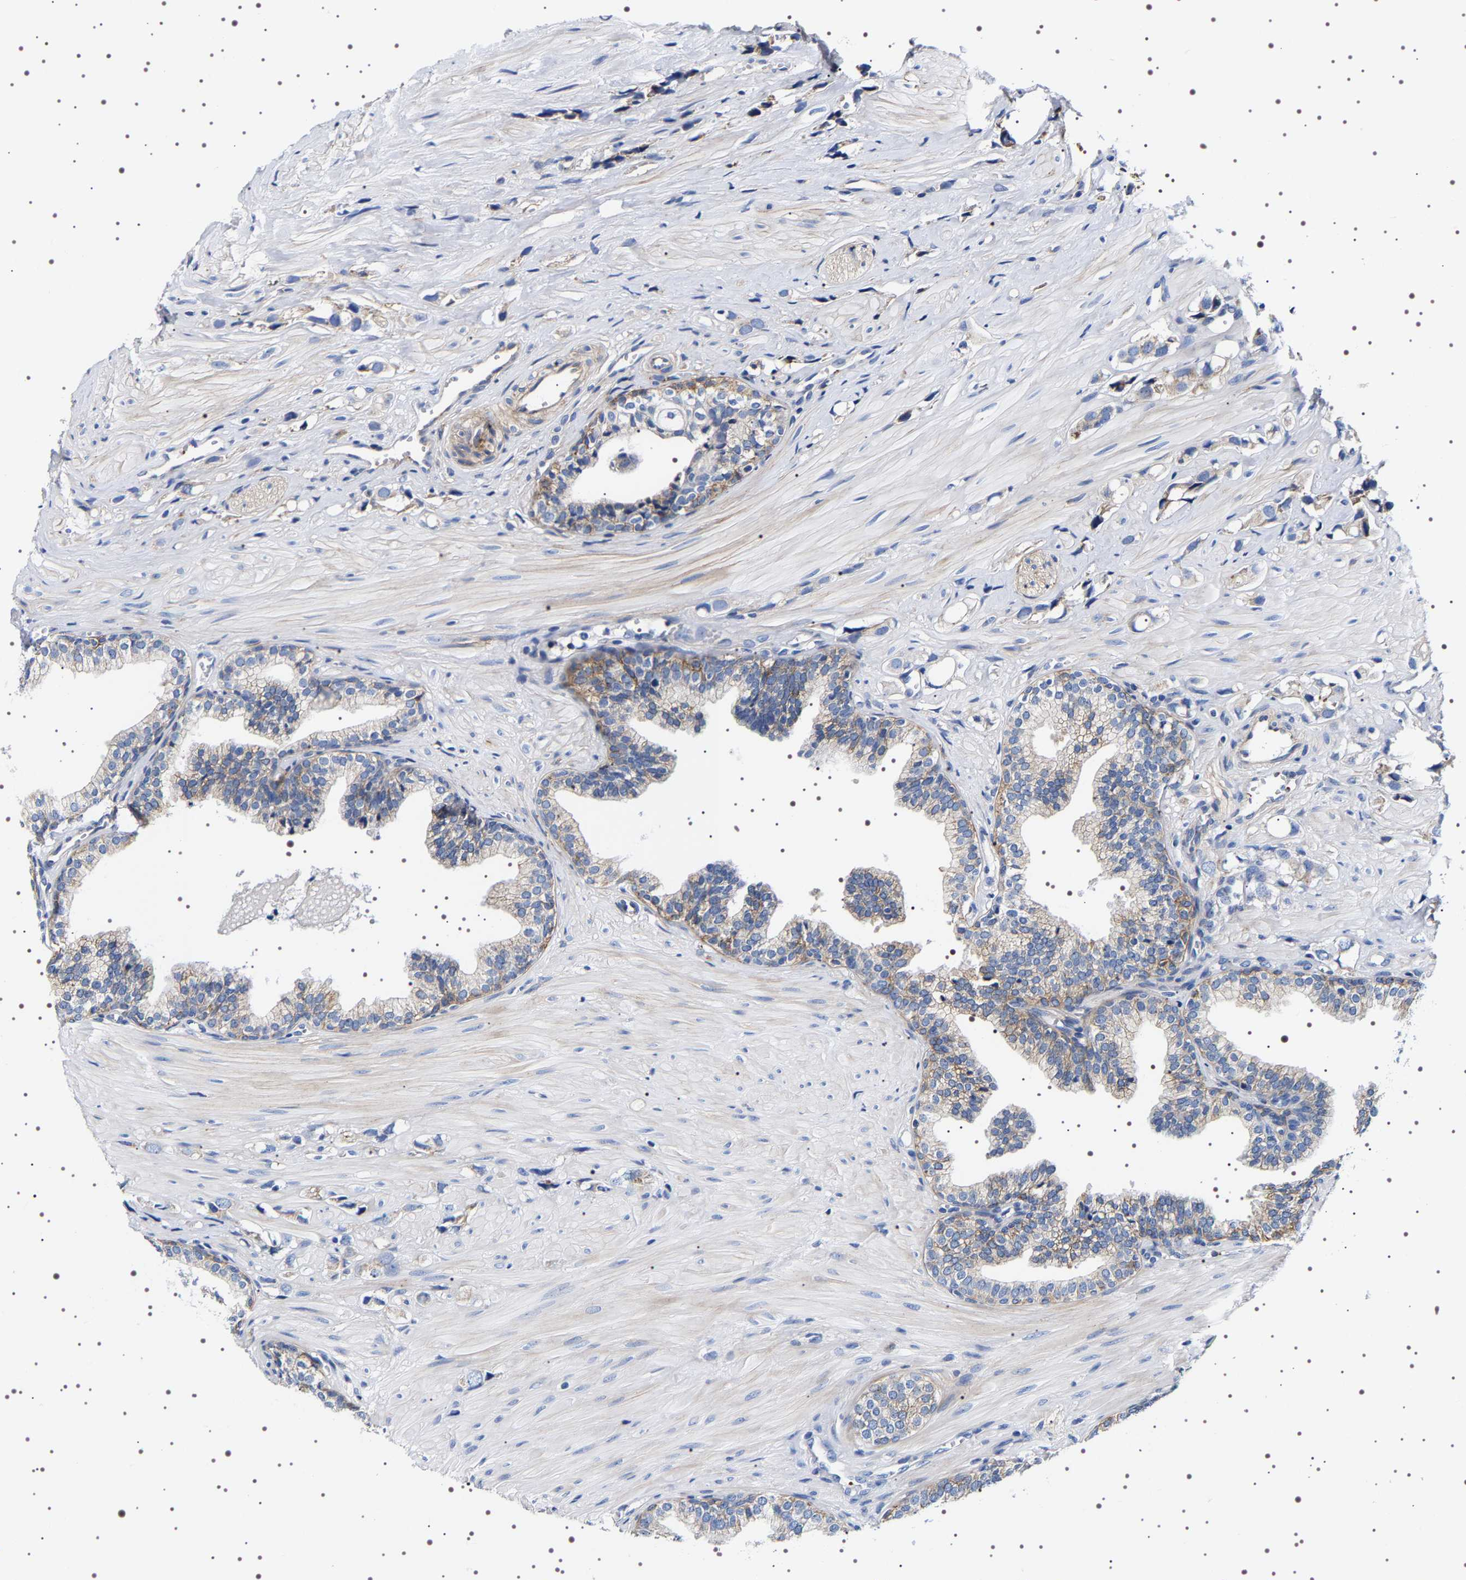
{"staining": {"intensity": "negative", "quantity": "none", "location": "none"}, "tissue": "prostate cancer", "cell_type": "Tumor cells", "image_type": "cancer", "snomed": [{"axis": "morphology", "description": "Adenocarcinoma, High grade"}, {"axis": "topography", "description": "Prostate"}], "caption": "Immunohistochemistry of adenocarcinoma (high-grade) (prostate) displays no positivity in tumor cells. (Immunohistochemistry, brightfield microscopy, high magnification).", "gene": "SQLE", "patient": {"sex": "male", "age": 52}}